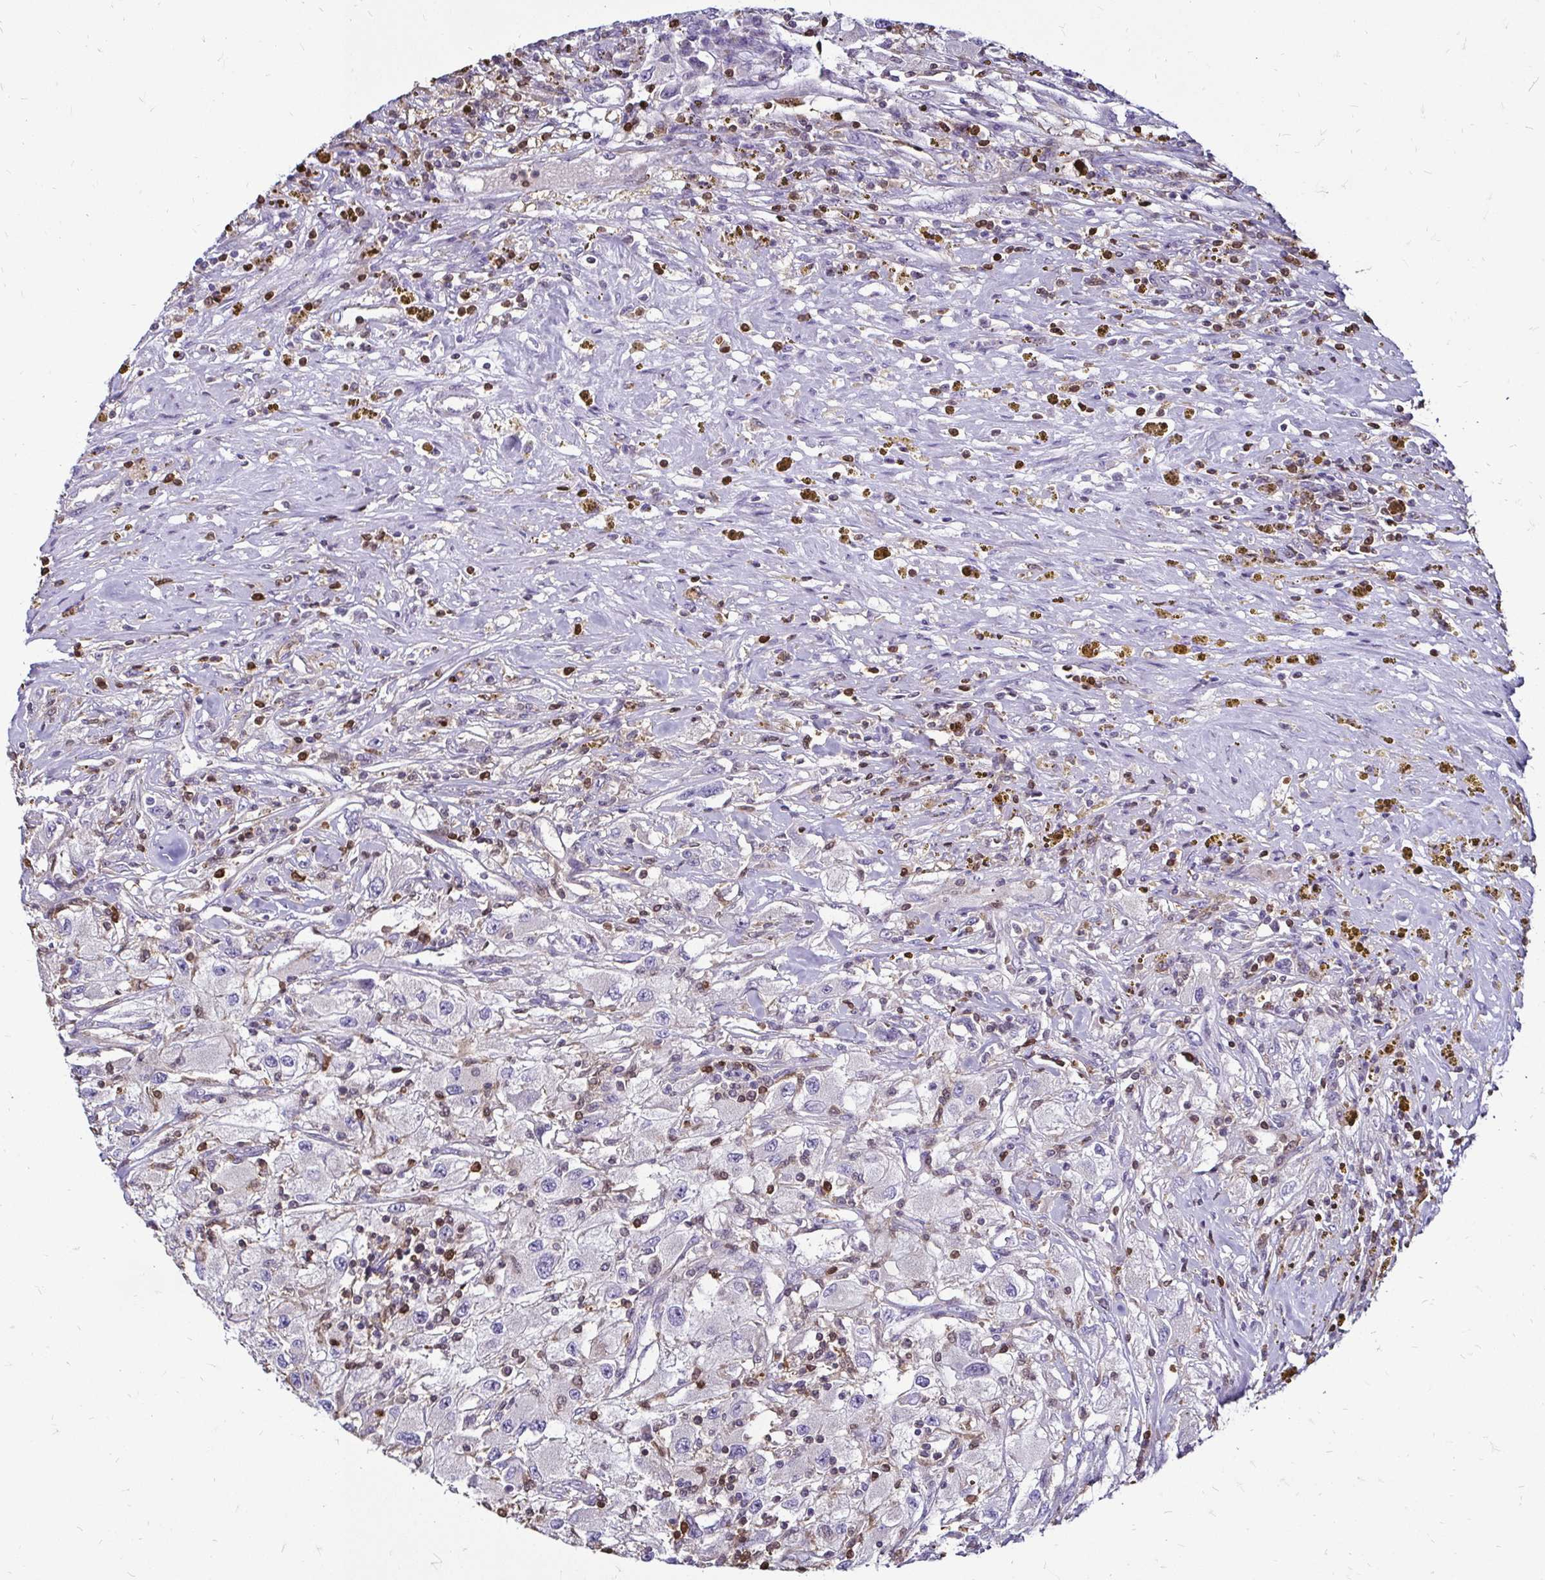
{"staining": {"intensity": "negative", "quantity": "none", "location": "none"}, "tissue": "renal cancer", "cell_type": "Tumor cells", "image_type": "cancer", "snomed": [{"axis": "morphology", "description": "Adenocarcinoma, NOS"}, {"axis": "topography", "description": "Kidney"}], "caption": "Immunohistochemistry of human renal adenocarcinoma shows no expression in tumor cells. Nuclei are stained in blue.", "gene": "ZFP1", "patient": {"sex": "female", "age": 67}}